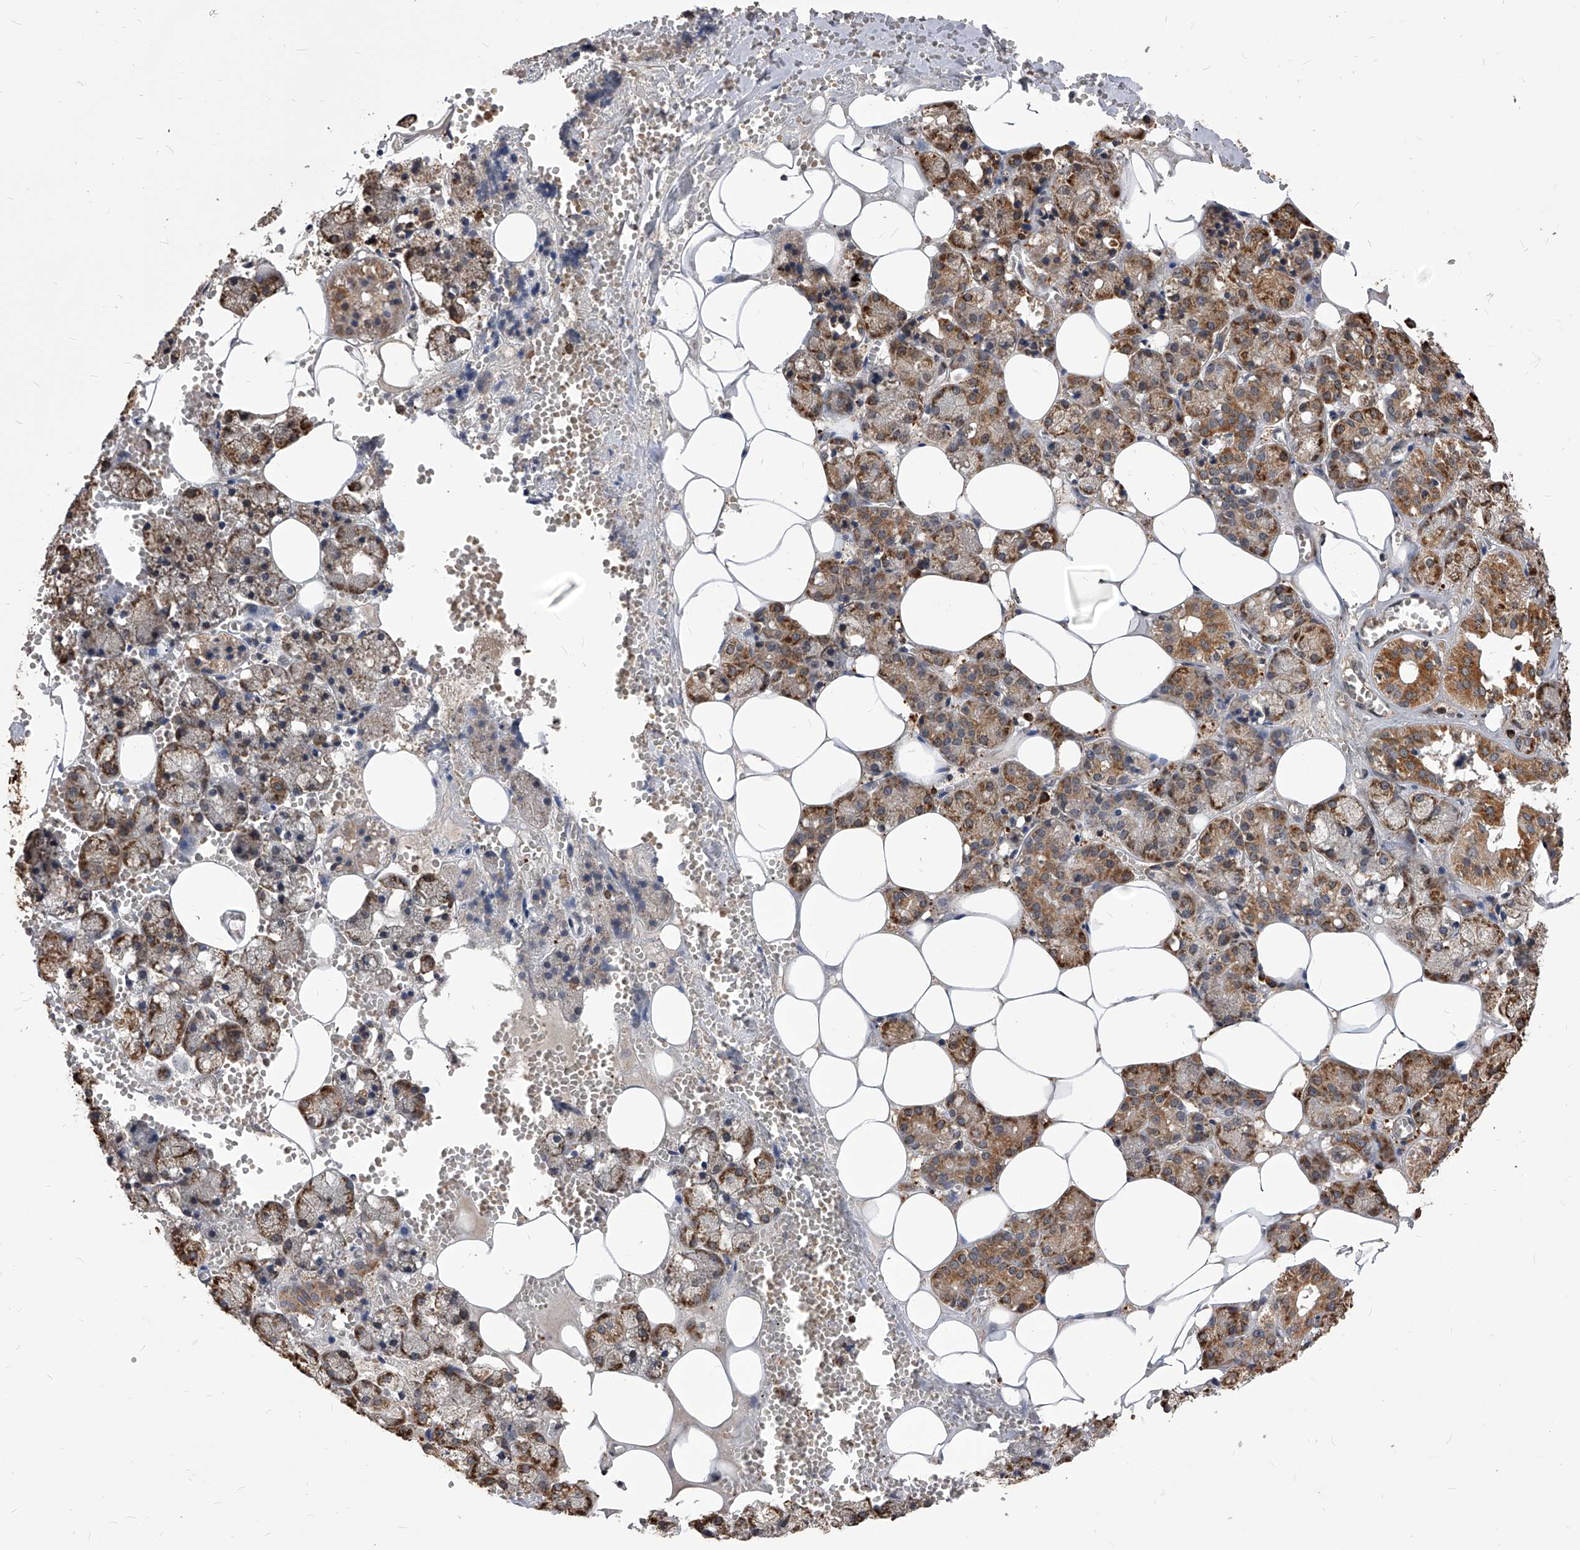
{"staining": {"intensity": "moderate", "quantity": ">75%", "location": "cytoplasmic/membranous"}, "tissue": "salivary gland", "cell_type": "Glandular cells", "image_type": "normal", "snomed": [{"axis": "morphology", "description": "Normal tissue, NOS"}, {"axis": "topography", "description": "Salivary gland"}], "caption": "Human salivary gland stained for a protein (brown) displays moderate cytoplasmic/membranous positive expression in approximately >75% of glandular cells.", "gene": "ID1", "patient": {"sex": "male", "age": 62}}